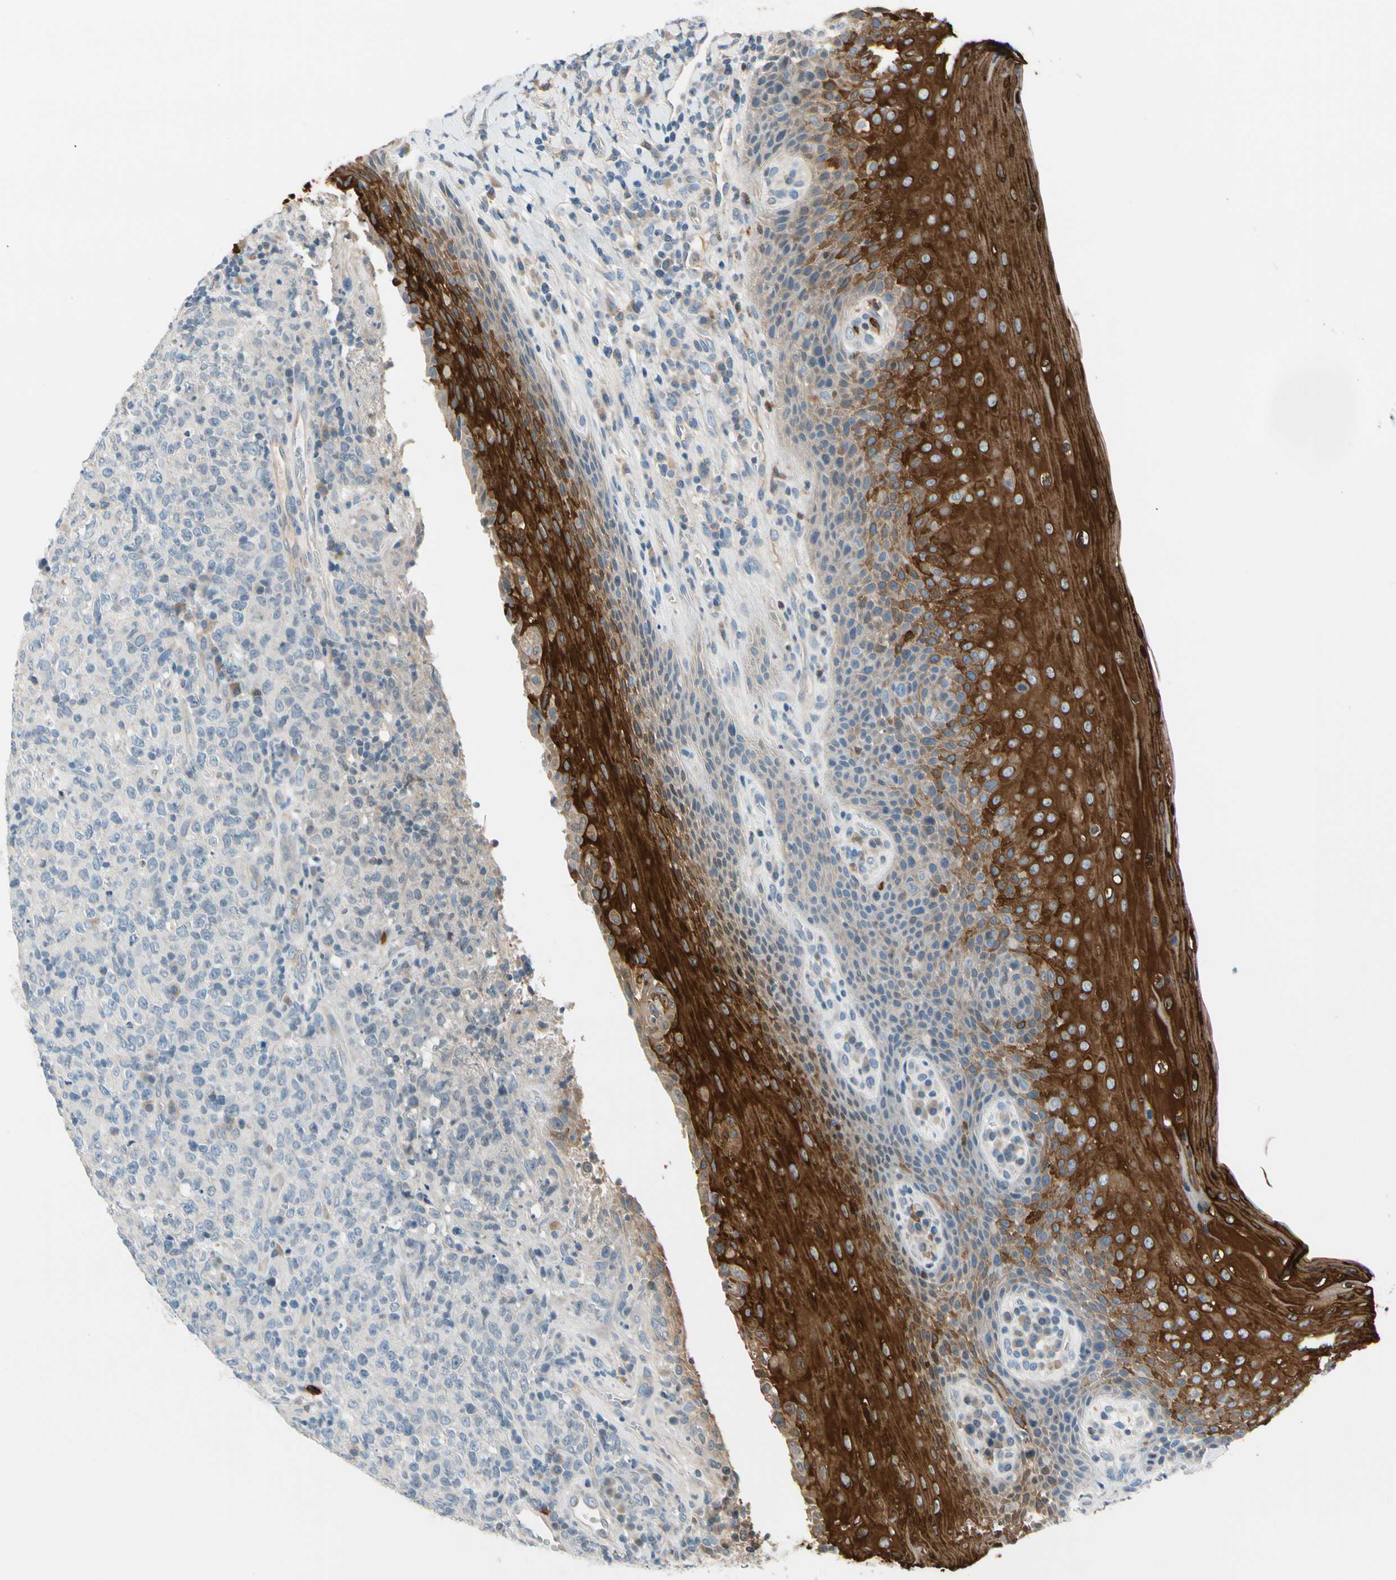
{"staining": {"intensity": "negative", "quantity": "none", "location": "none"}, "tissue": "lymphoma", "cell_type": "Tumor cells", "image_type": "cancer", "snomed": [{"axis": "morphology", "description": "Malignant lymphoma, non-Hodgkin's type, High grade"}, {"axis": "topography", "description": "Tonsil"}], "caption": "Lymphoma was stained to show a protein in brown. There is no significant staining in tumor cells.", "gene": "STK40", "patient": {"sex": "female", "age": 36}}